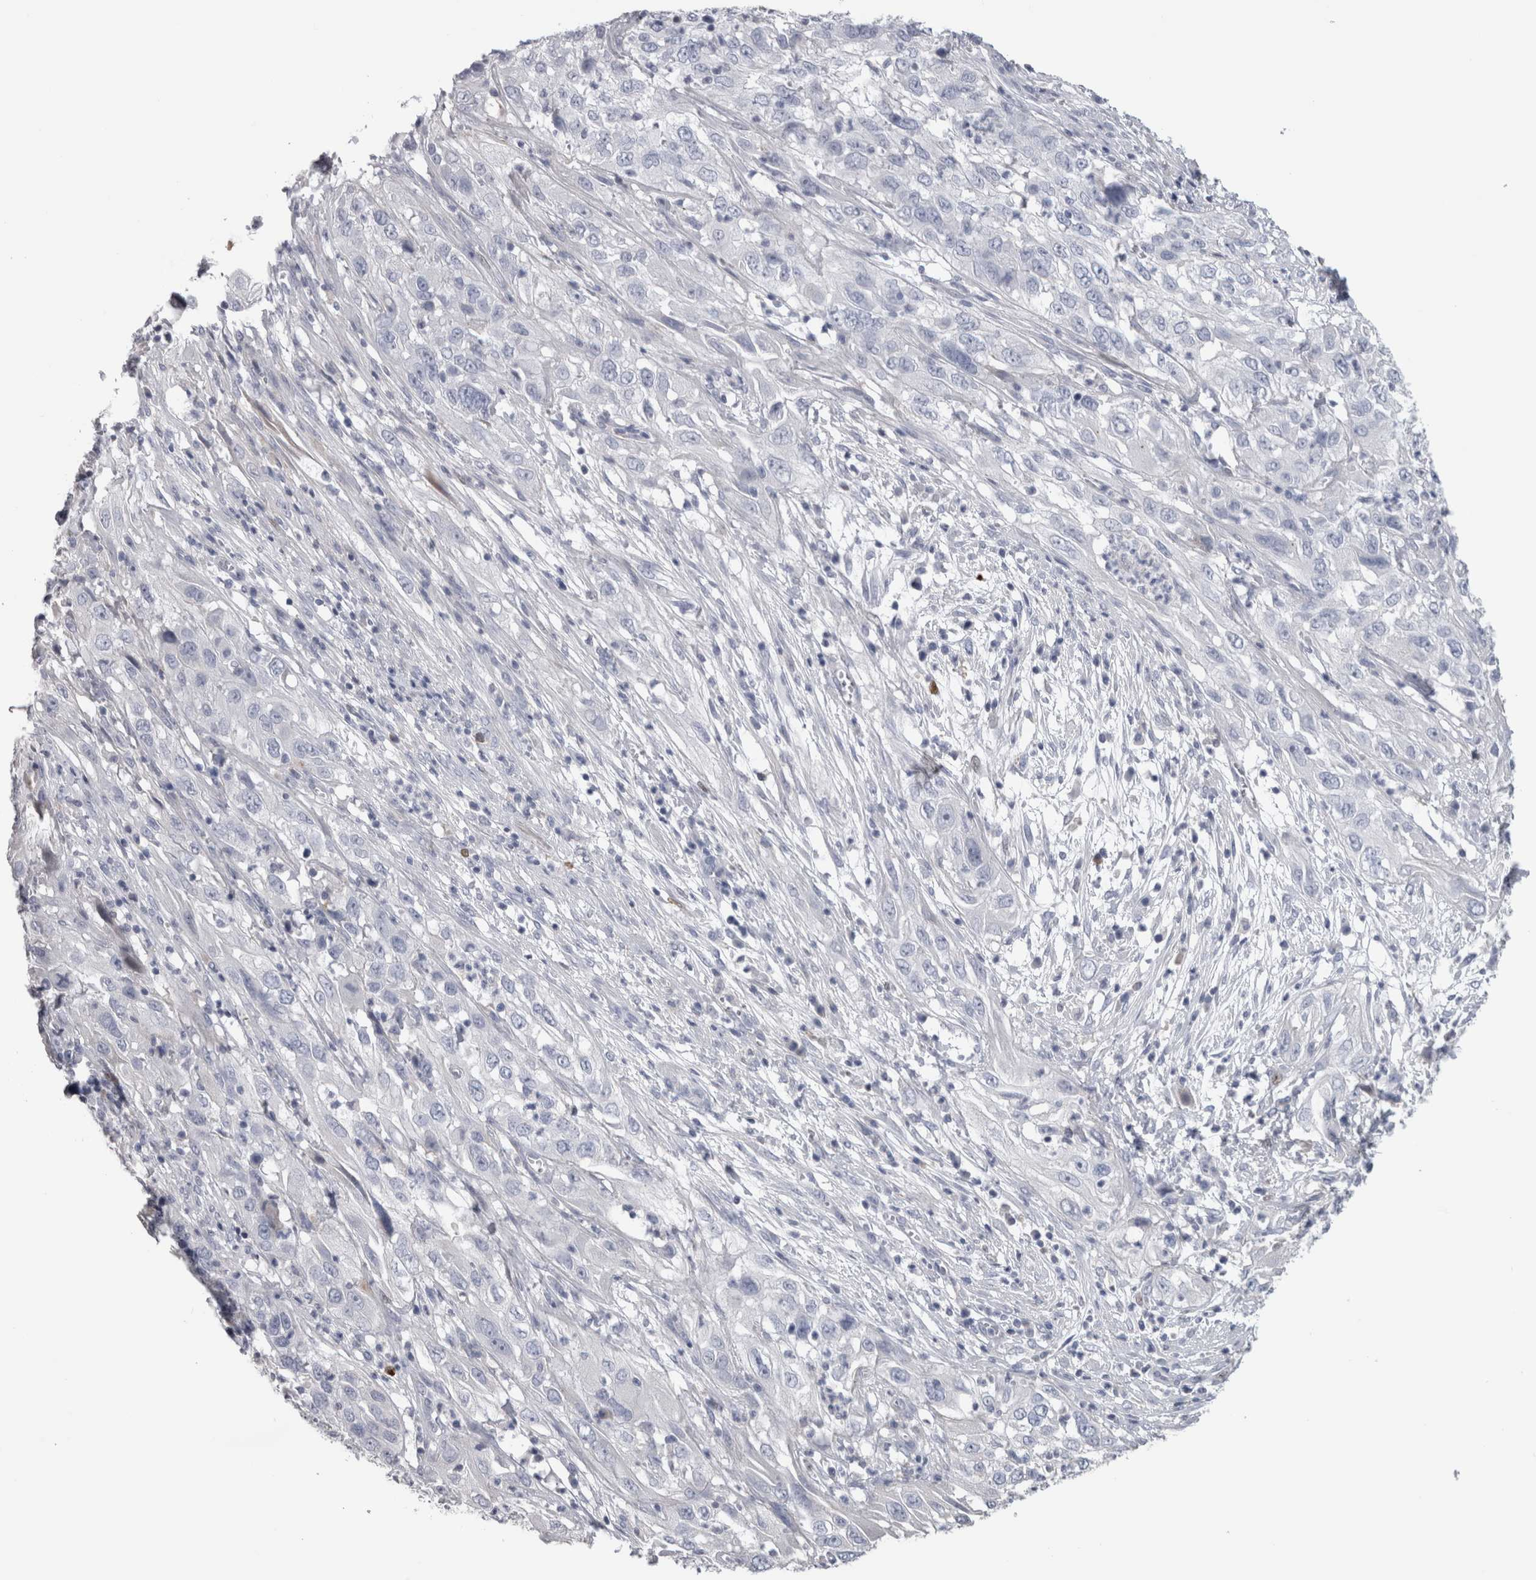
{"staining": {"intensity": "negative", "quantity": "none", "location": "none"}, "tissue": "cervical cancer", "cell_type": "Tumor cells", "image_type": "cancer", "snomed": [{"axis": "morphology", "description": "Squamous cell carcinoma, NOS"}, {"axis": "topography", "description": "Cervix"}], "caption": "Histopathology image shows no protein positivity in tumor cells of squamous cell carcinoma (cervical) tissue.", "gene": "IL33", "patient": {"sex": "female", "age": 32}}